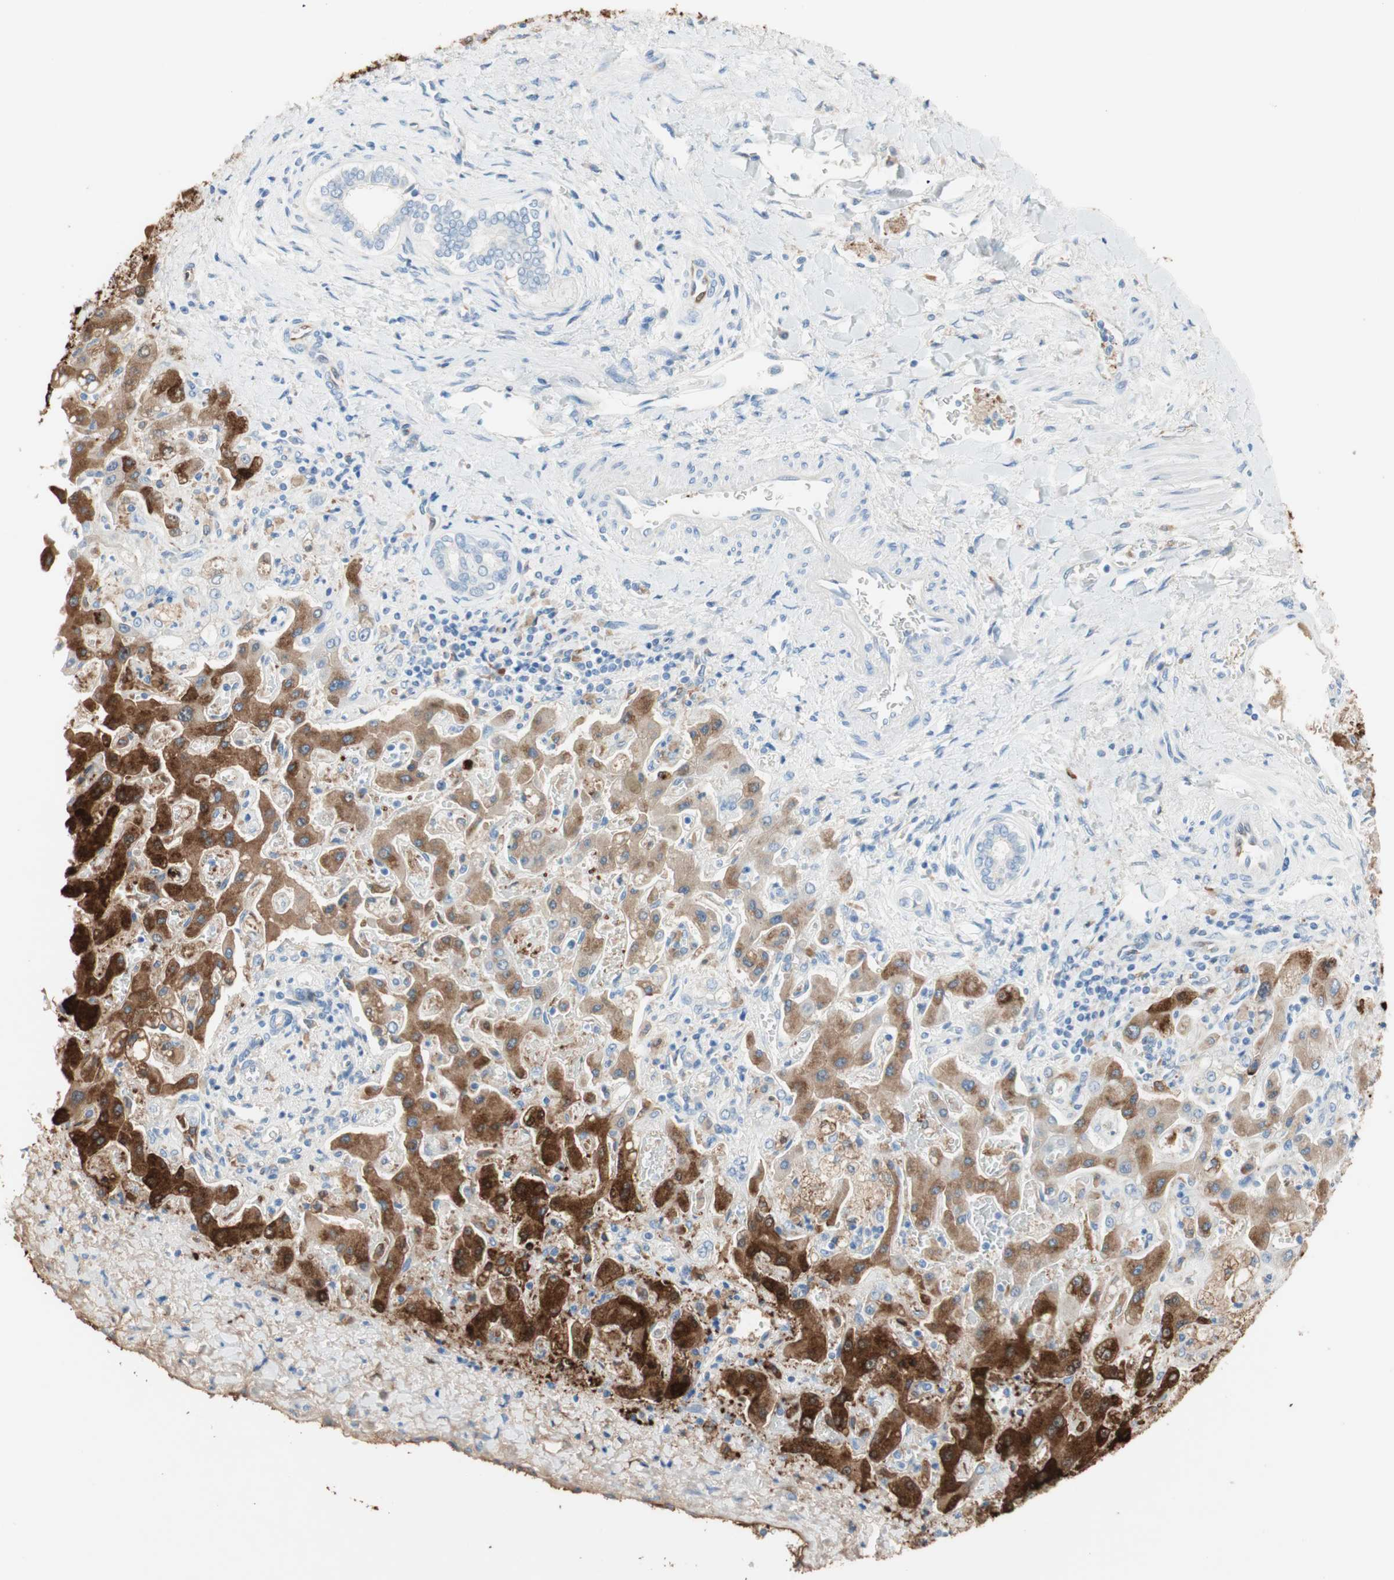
{"staining": {"intensity": "strong", "quantity": "25%-75%", "location": "cytoplasmic/membranous"}, "tissue": "liver cancer", "cell_type": "Tumor cells", "image_type": "cancer", "snomed": [{"axis": "morphology", "description": "Cholangiocarcinoma"}, {"axis": "topography", "description": "Liver"}], "caption": "A high-resolution micrograph shows immunohistochemistry (IHC) staining of liver cancer (cholangiocarcinoma), which demonstrates strong cytoplasmic/membranous expression in approximately 25%-75% of tumor cells.", "gene": "GLUL", "patient": {"sex": "male", "age": 50}}